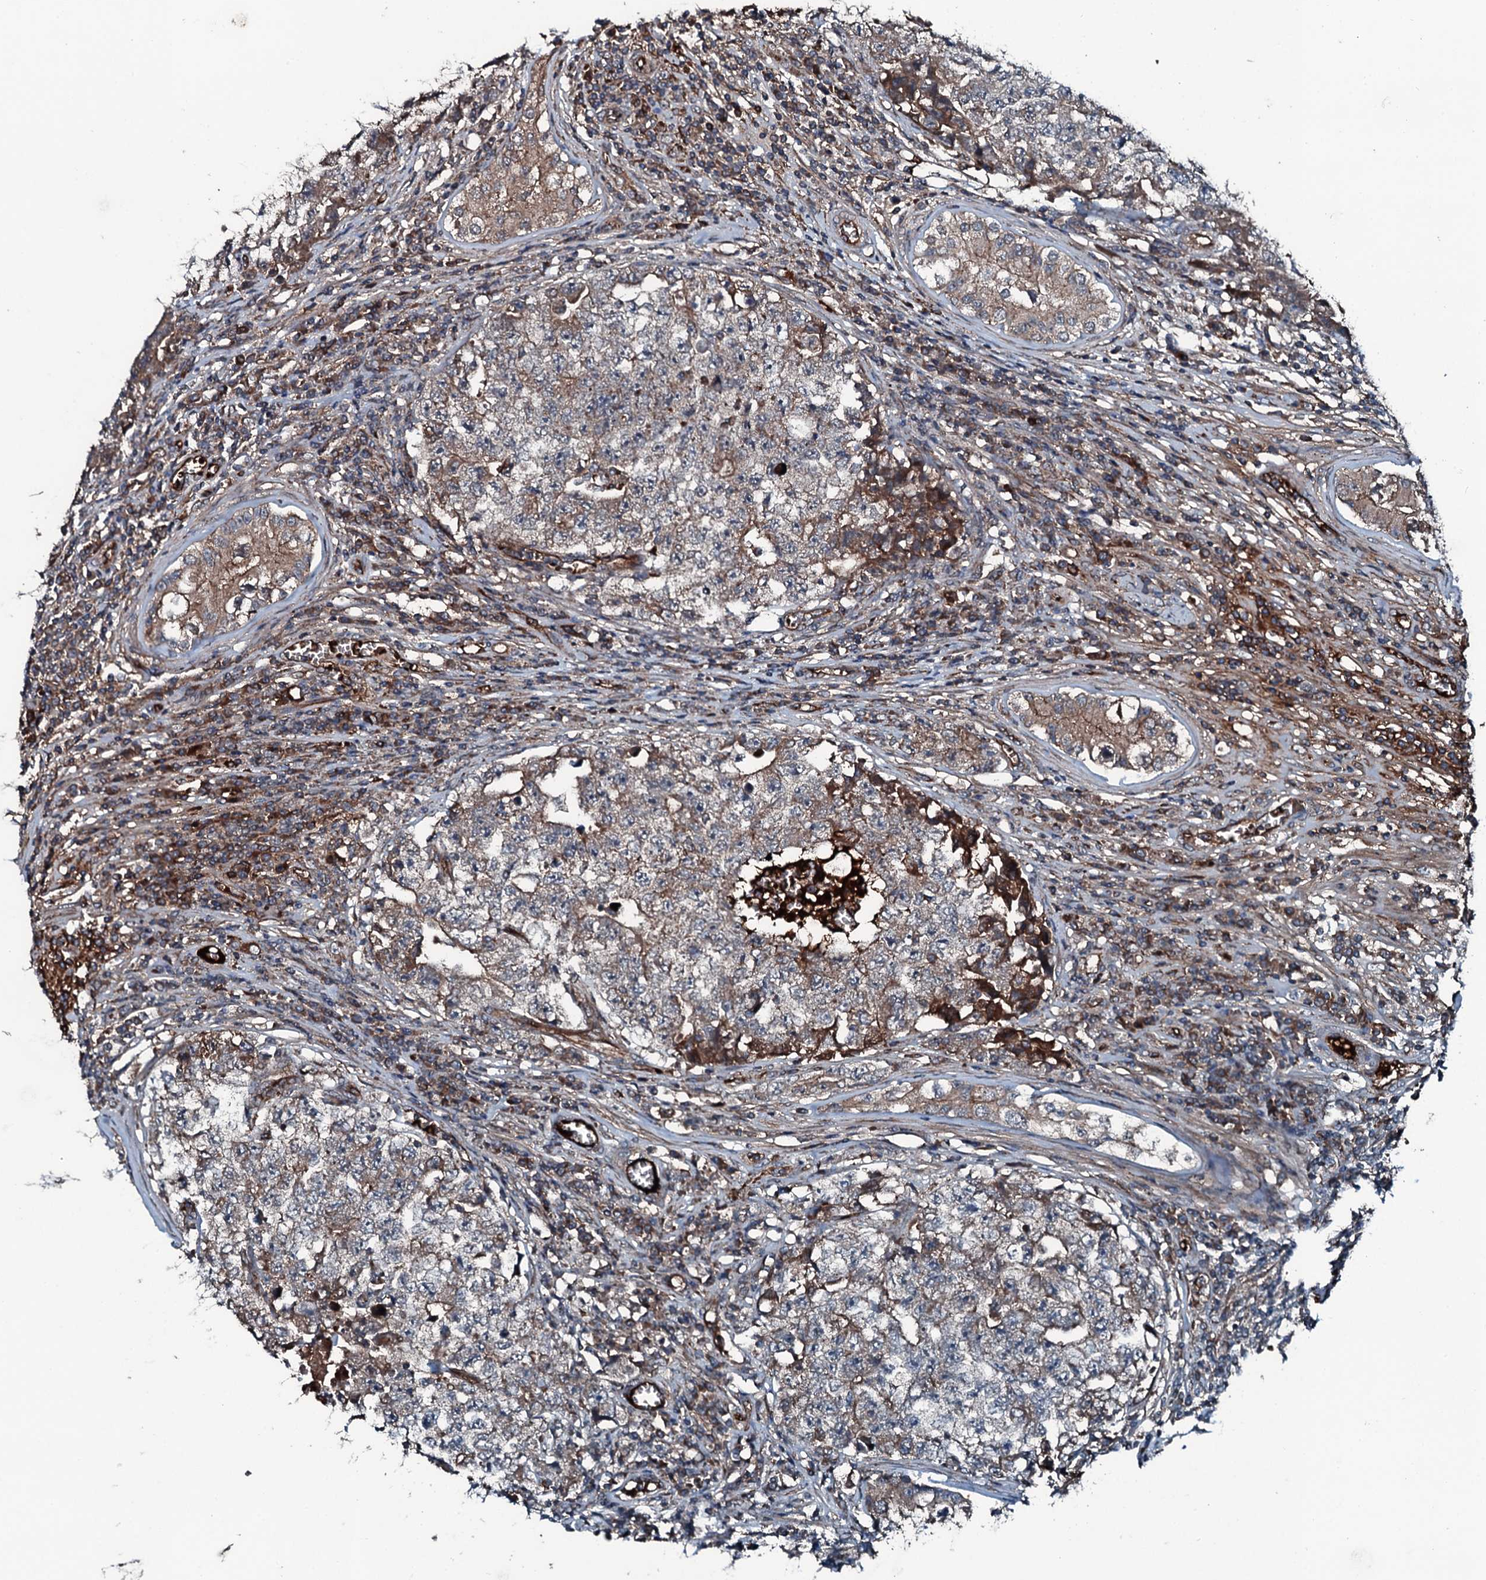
{"staining": {"intensity": "moderate", "quantity": "25%-75%", "location": "cytoplasmic/membranous"}, "tissue": "testis cancer", "cell_type": "Tumor cells", "image_type": "cancer", "snomed": [{"axis": "morphology", "description": "Carcinoma, Embryonal, NOS"}, {"axis": "topography", "description": "Testis"}], "caption": "The micrograph reveals a brown stain indicating the presence of a protein in the cytoplasmic/membranous of tumor cells in testis cancer (embryonal carcinoma).", "gene": "TRIM7", "patient": {"sex": "male", "age": 17}}